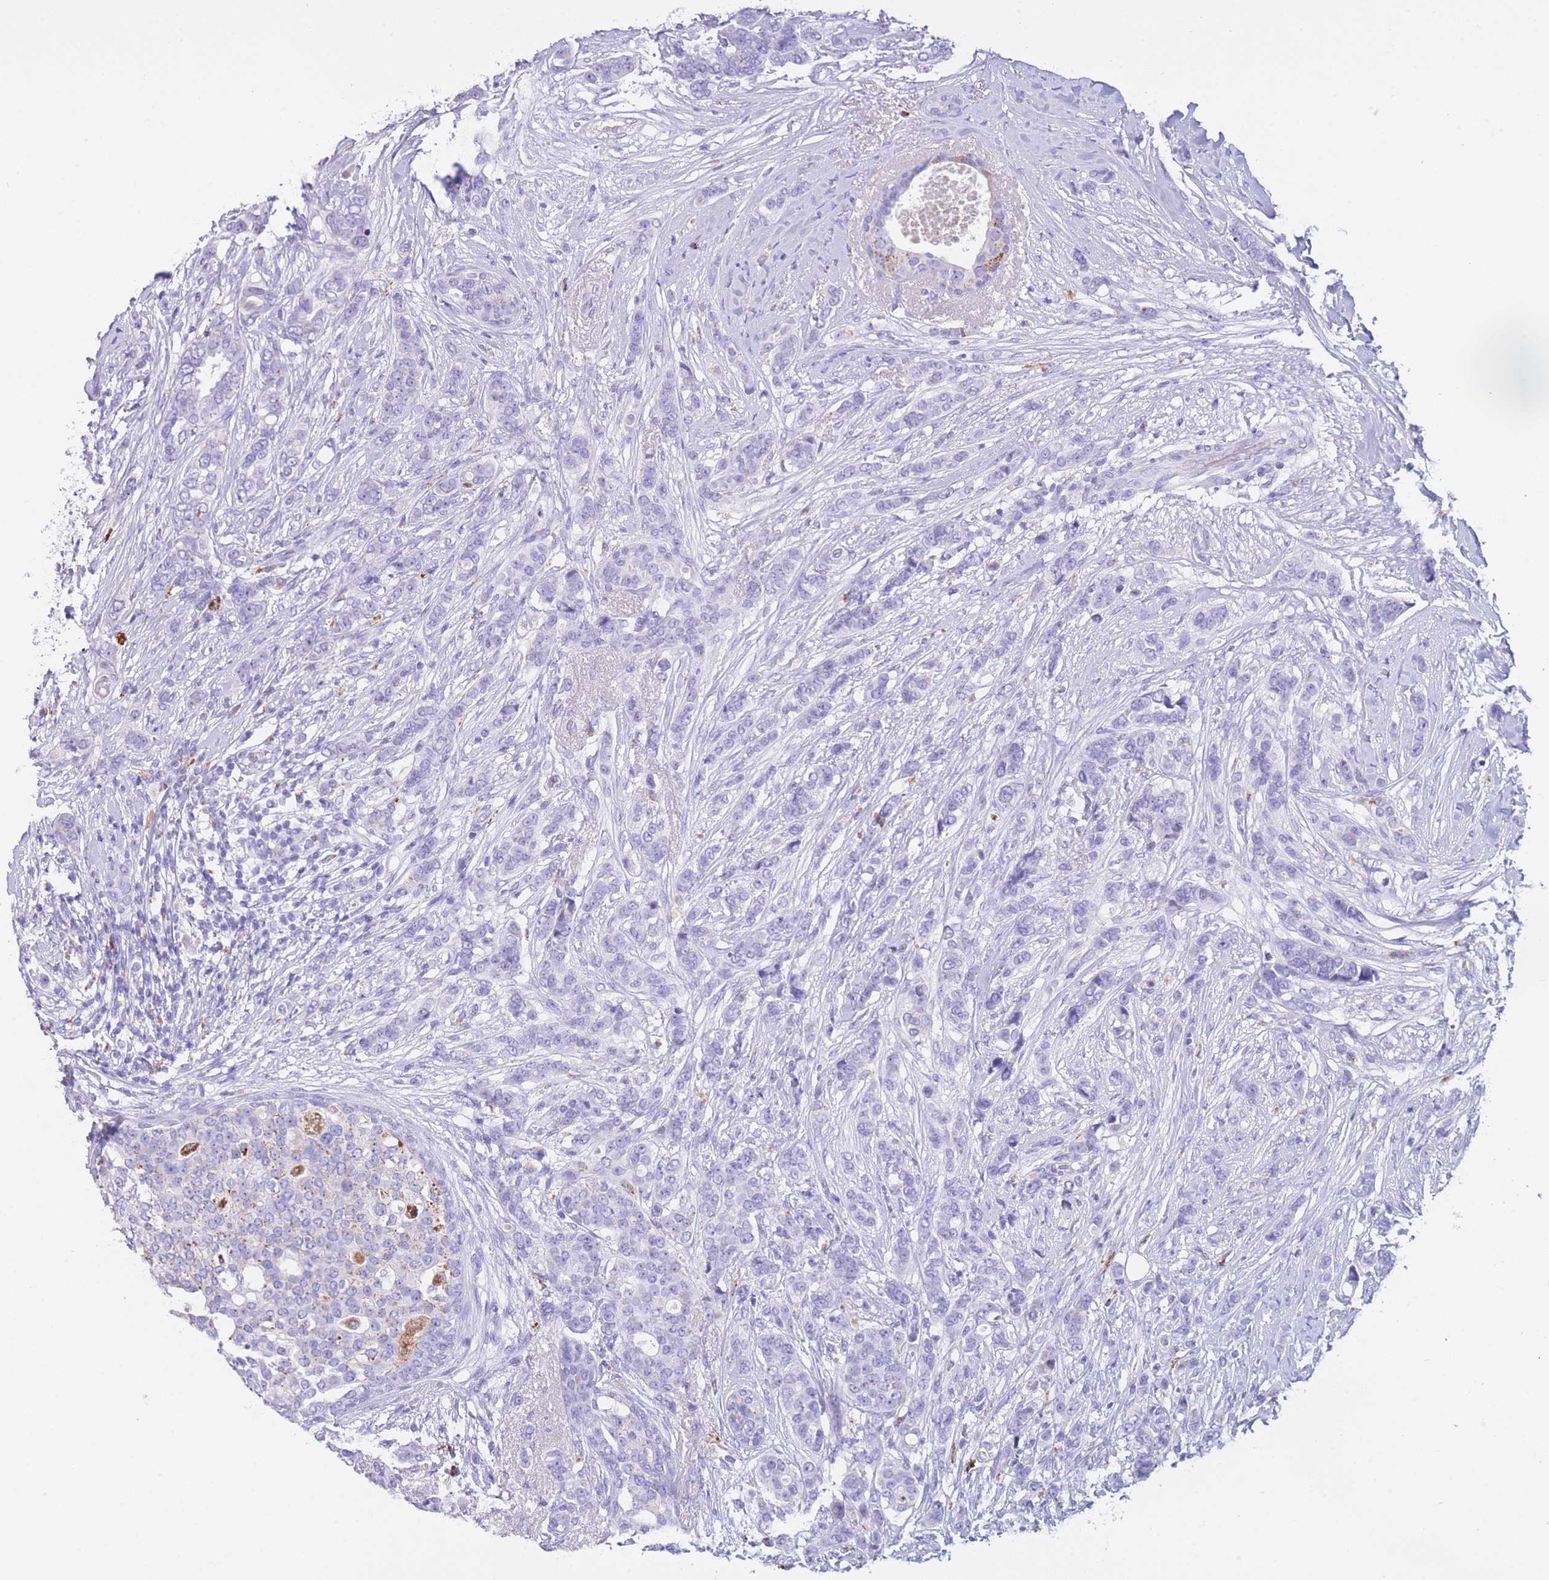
{"staining": {"intensity": "negative", "quantity": "none", "location": "none"}, "tissue": "breast cancer", "cell_type": "Tumor cells", "image_type": "cancer", "snomed": [{"axis": "morphology", "description": "Lobular carcinoma"}, {"axis": "topography", "description": "Breast"}], "caption": "Immunohistochemistry micrograph of human breast cancer stained for a protein (brown), which reveals no staining in tumor cells.", "gene": "PLBD1", "patient": {"sex": "female", "age": 51}}